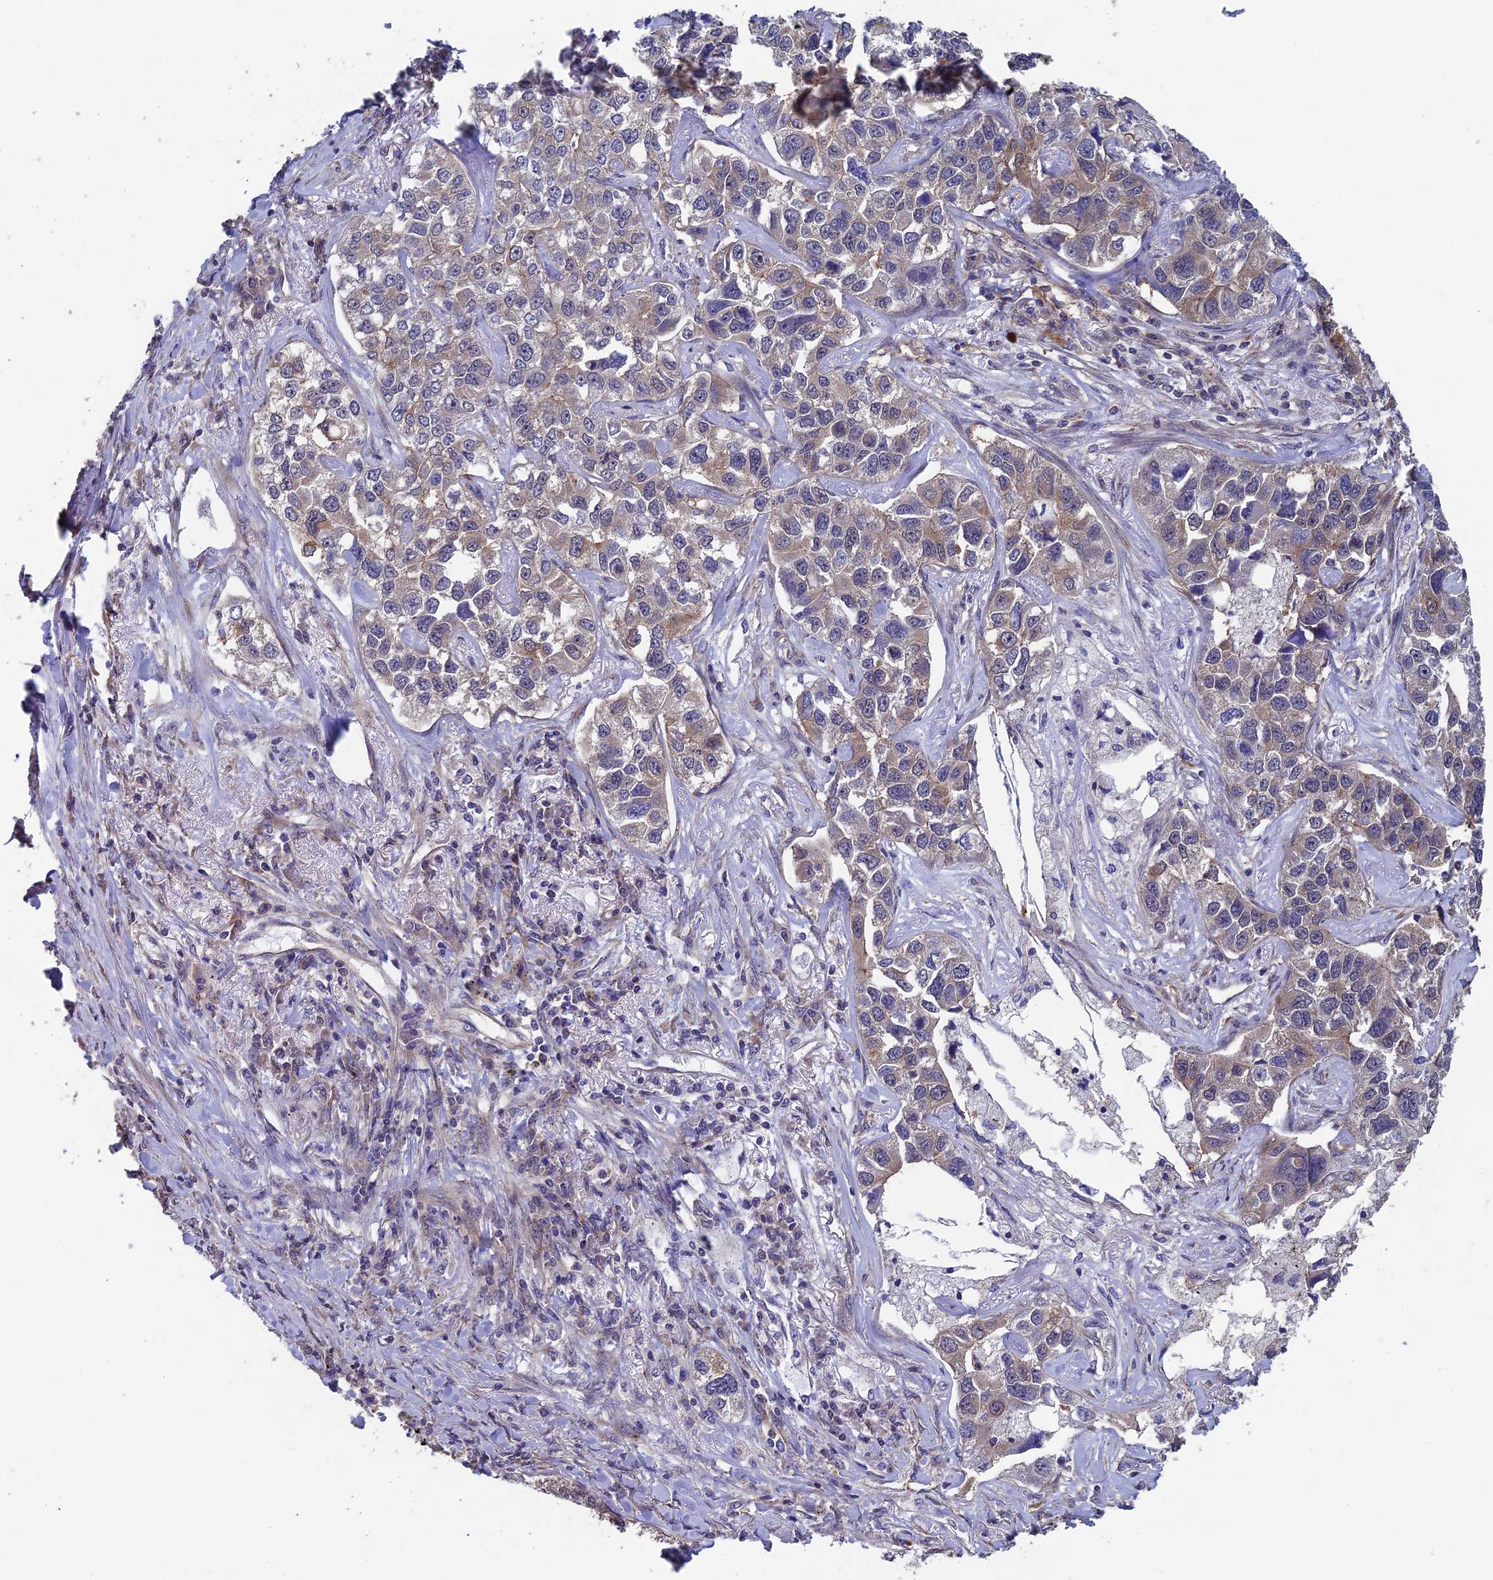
{"staining": {"intensity": "weak", "quantity": "<25%", "location": "cytoplasmic/membranous"}, "tissue": "lung cancer", "cell_type": "Tumor cells", "image_type": "cancer", "snomed": [{"axis": "morphology", "description": "Adenocarcinoma, NOS"}, {"axis": "topography", "description": "Lung"}], "caption": "Lung cancer (adenocarcinoma) stained for a protein using immunohistochemistry (IHC) reveals no expression tumor cells.", "gene": "LCMT1", "patient": {"sex": "male", "age": 49}}